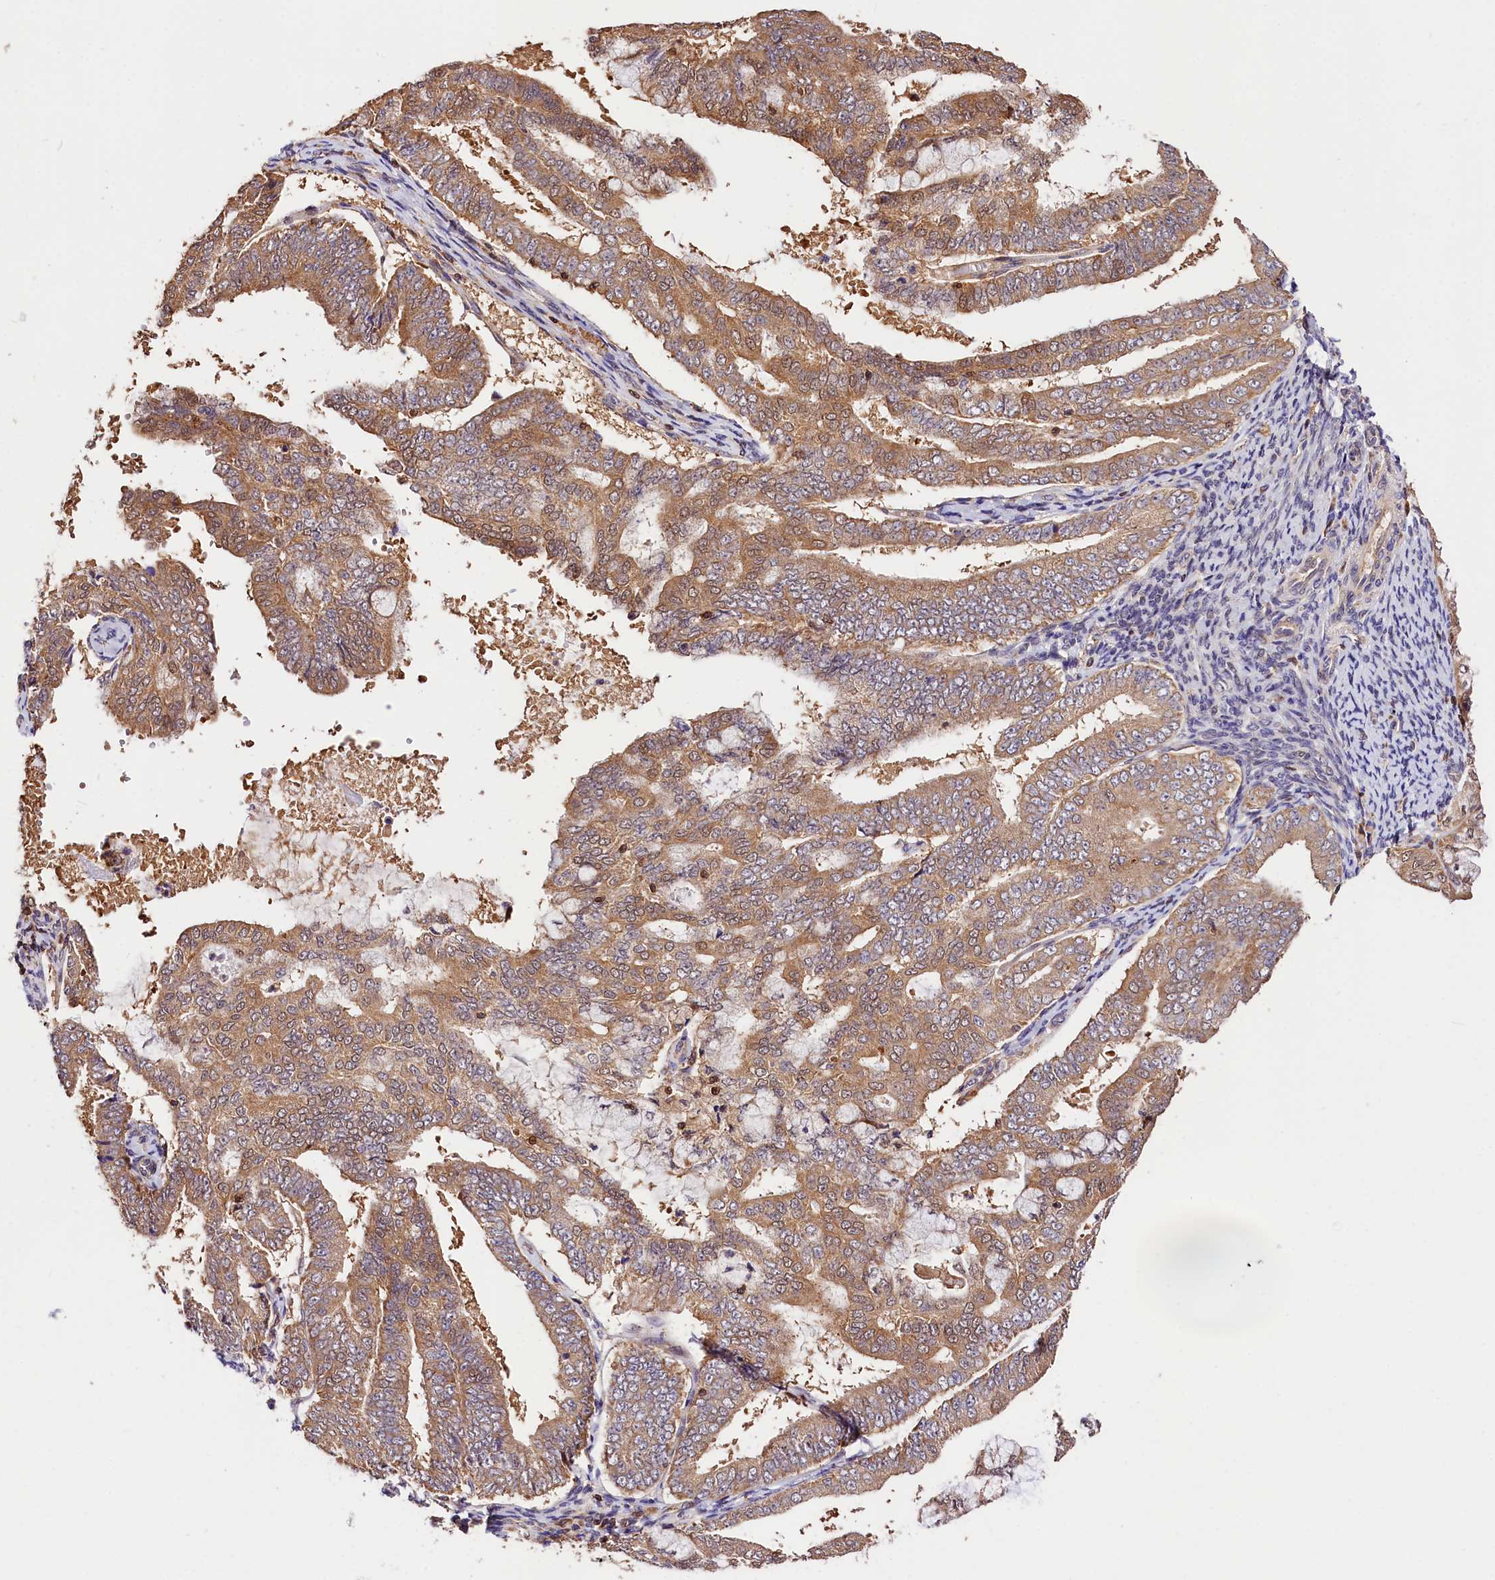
{"staining": {"intensity": "moderate", "quantity": ">75%", "location": "cytoplasmic/membranous"}, "tissue": "endometrial cancer", "cell_type": "Tumor cells", "image_type": "cancer", "snomed": [{"axis": "morphology", "description": "Adenocarcinoma, NOS"}, {"axis": "topography", "description": "Endometrium"}], "caption": "Immunohistochemical staining of human endometrial adenocarcinoma demonstrates medium levels of moderate cytoplasmic/membranous protein expression in about >75% of tumor cells. The staining was performed using DAB to visualize the protein expression in brown, while the nuclei were stained in blue with hematoxylin (Magnification: 20x).", "gene": "KPTN", "patient": {"sex": "female", "age": 63}}